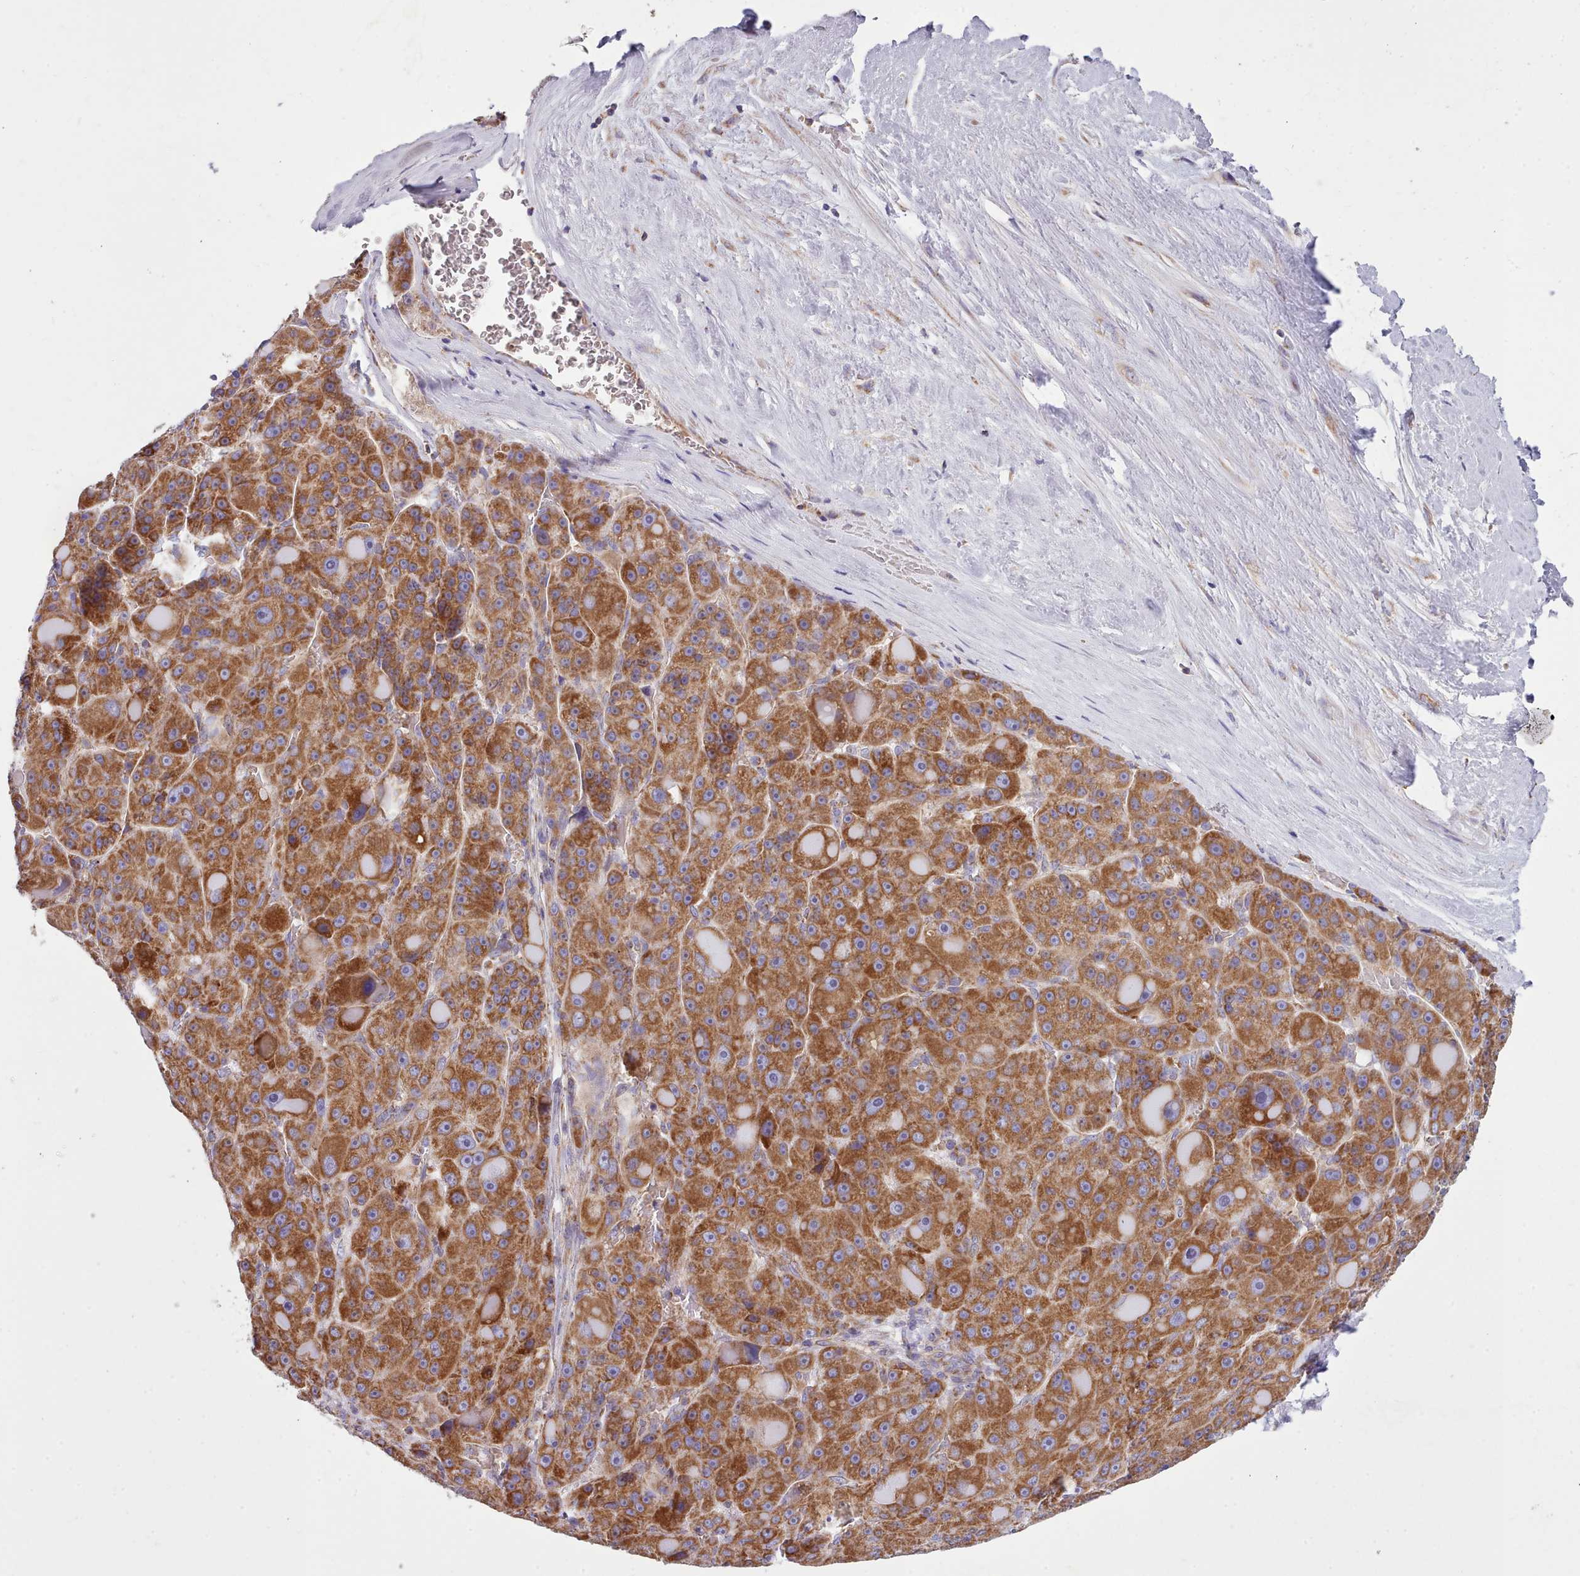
{"staining": {"intensity": "strong", "quantity": ">75%", "location": "cytoplasmic/membranous"}, "tissue": "liver cancer", "cell_type": "Tumor cells", "image_type": "cancer", "snomed": [{"axis": "morphology", "description": "Carcinoma, Hepatocellular, NOS"}, {"axis": "topography", "description": "Liver"}], "caption": "This is a photomicrograph of IHC staining of liver hepatocellular carcinoma, which shows strong expression in the cytoplasmic/membranous of tumor cells.", "gene": "SRP54", "patient": {"sex": "male", "age": 76}}